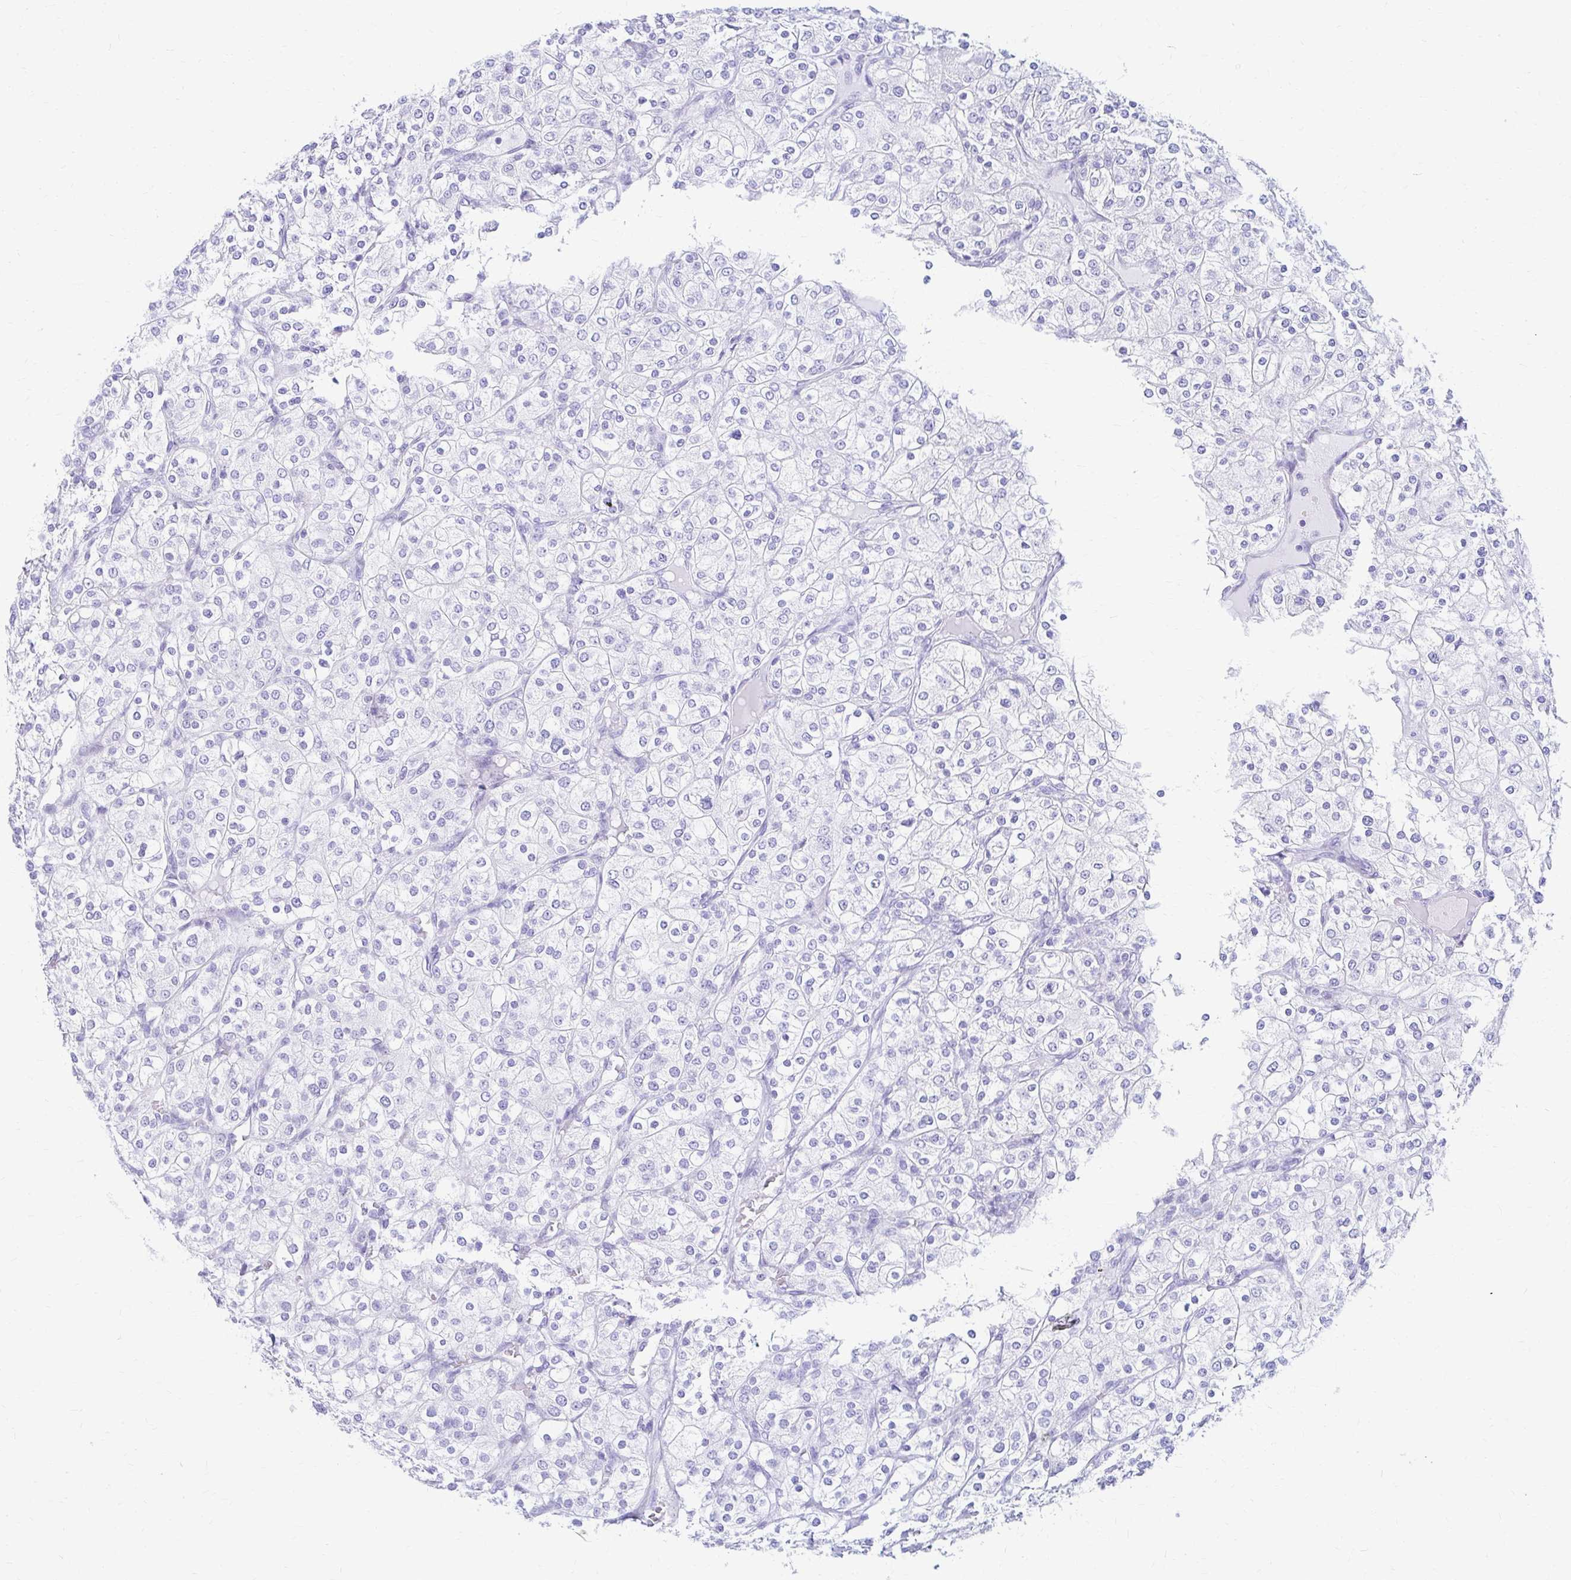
{"staining": {"intensity": "negative", "quantity": "none", "location": "none"}, "tissue": "renal cancer", "cell_type": "Tumor cells", "image_type": "cancer", "snomed": [{"axis": "morphology", "description": "Adenocarcinoma, NOS"}, {"axis": "topography", "description": "Kidney"}], "caption": "Renal adenocarcinoma was stained to show a protein in brown. There is no significant expression in tumor cells.", "gene": "NSG2", "patient": {"sex": "male", "age": 80}}